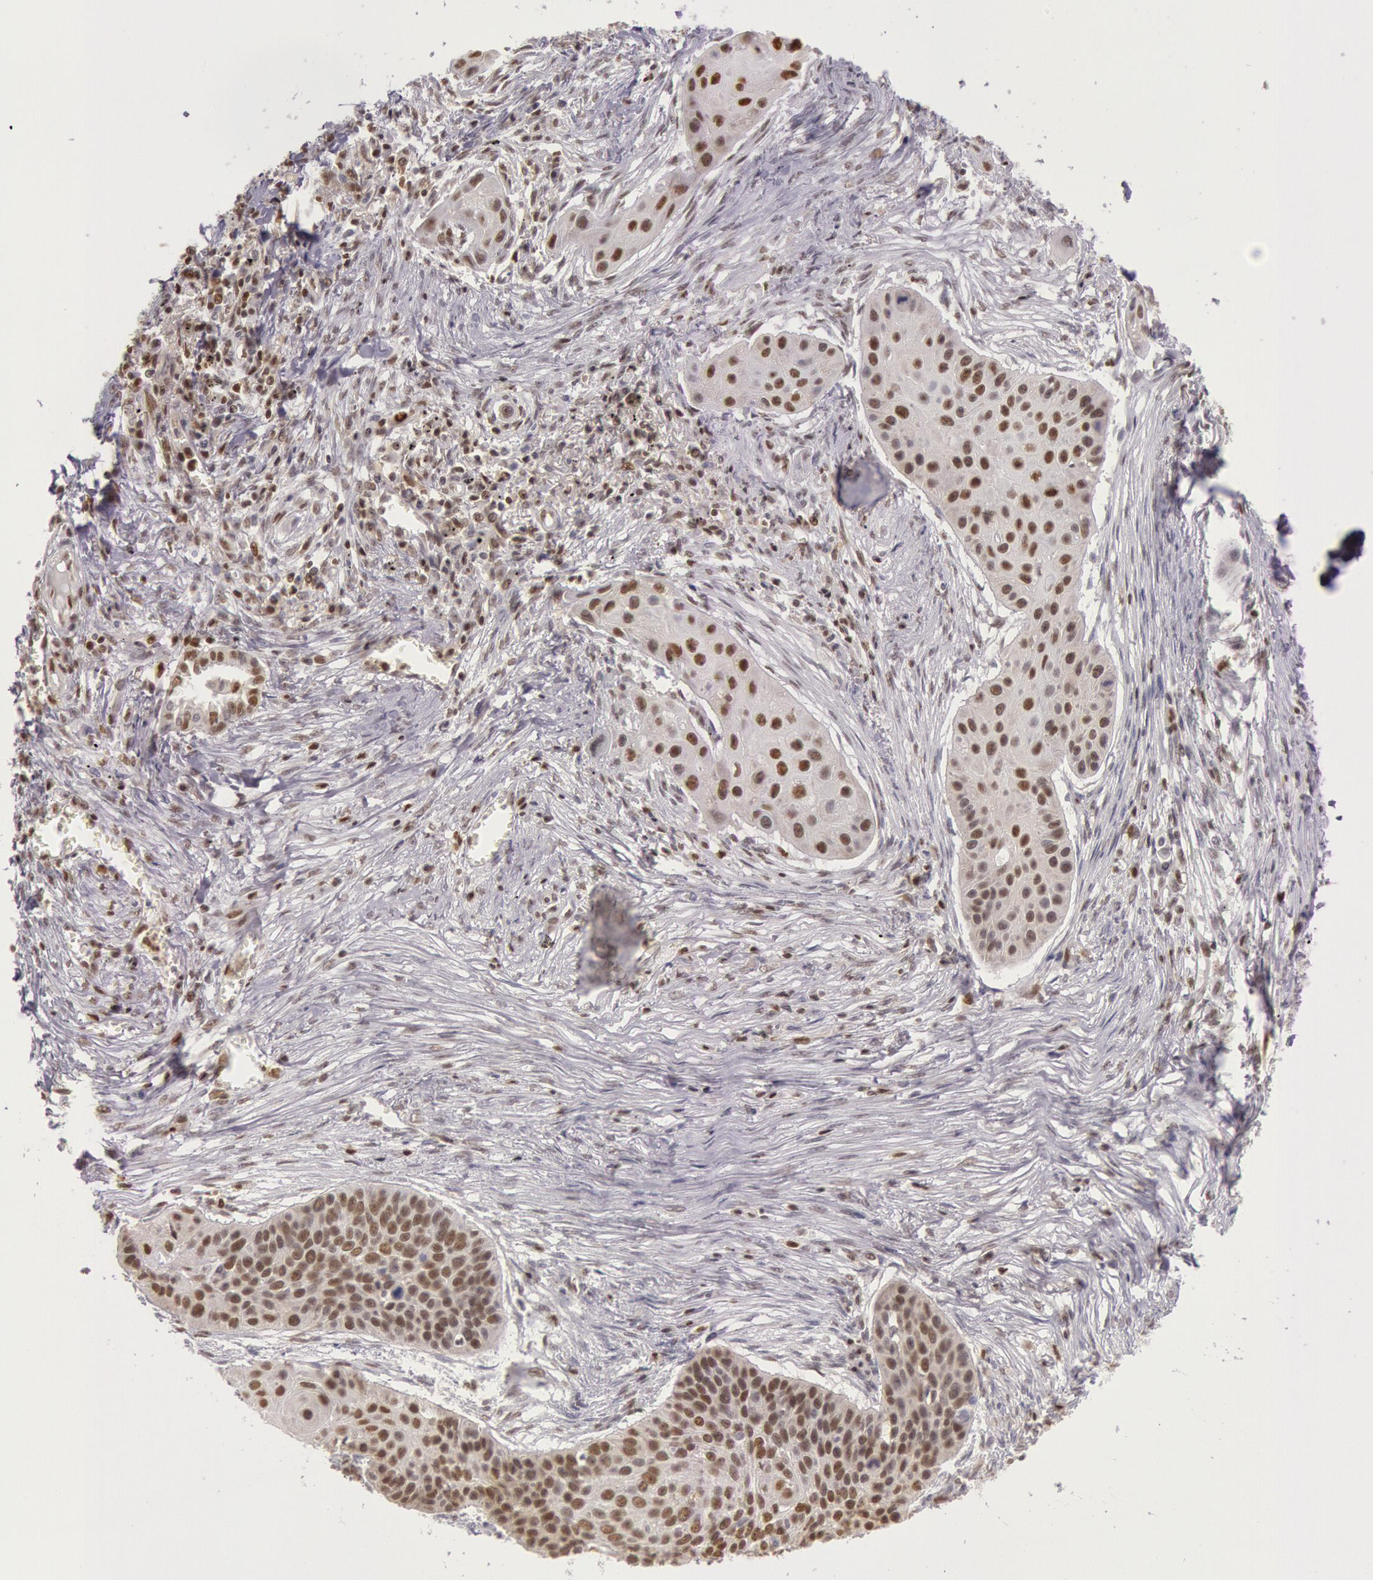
{"staining": {"intensity": "strong", "quantity": ">75%", "location": "nuclear"}, "tissue": "lung cancer", "cell_type": "Tumor cells", "image_type": "cancer", "snomed": [{"axis": "morphology", "description": "Squamous cell carcinoma, NOS"}, {"axis": "topography", "description": "Lung"}], "caption": "Lung cancer (squamous cell carcinoma) stained with a brown dye exhibits strong nuclear positive positivity in about >75% of tumor cells.", "gene": "ESS2", "patient": {"sex": "male", "age": 71}}